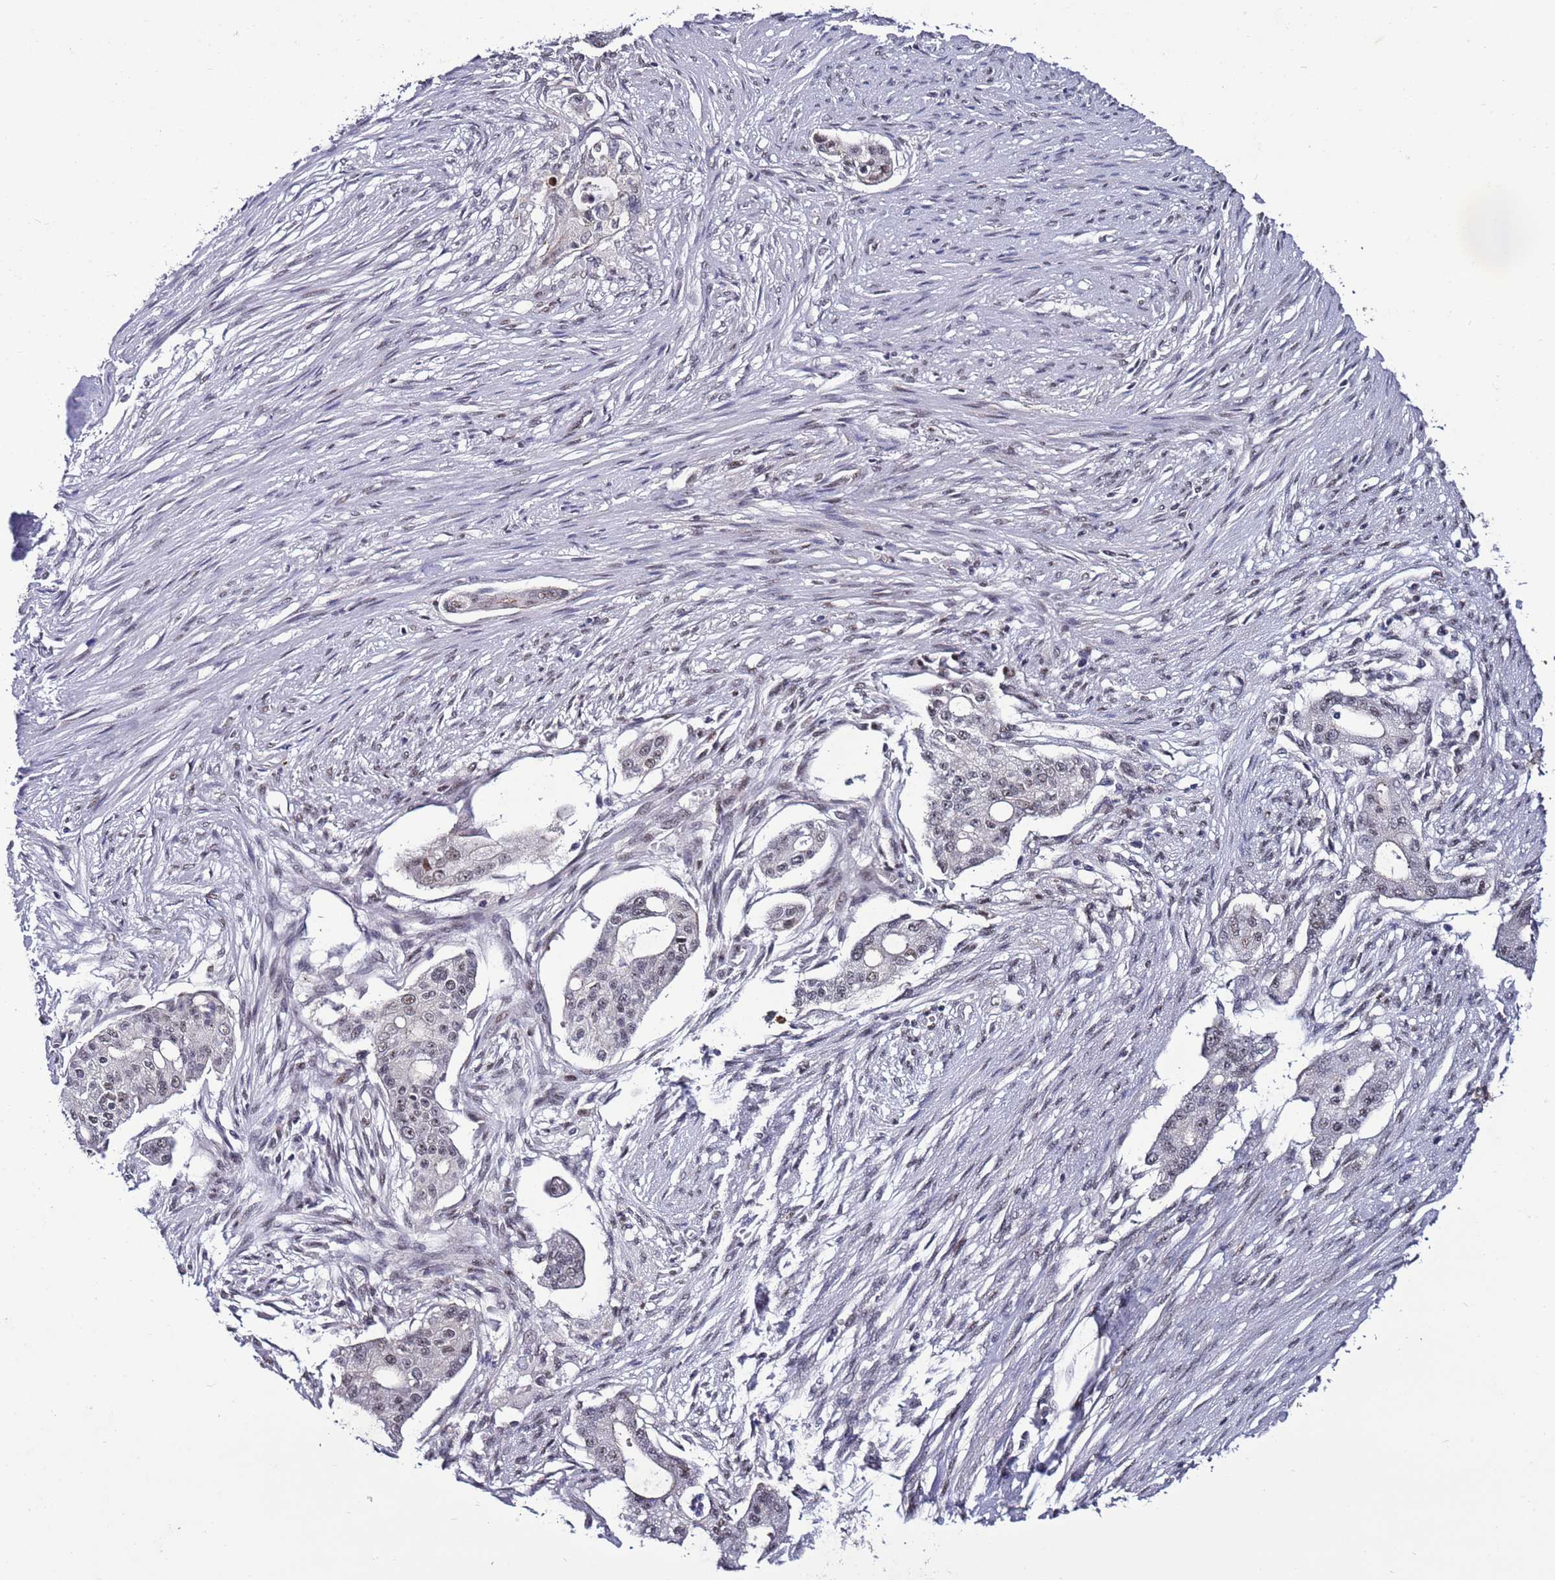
{"staining": {"intensity": "weak", "quantity": "25%-75%", "location": "nuclear"}, "tissue": "pancreatic cancer", "cell_type": "Tumor cells", "image_type": "cancer", "snomed": [{"axis": "morphology", "description": "Adenocarcinoma, NOS"}, {"axis": "topography", "description": "Pancreas"}], "caption": "Pancreatic adenocarcinoma stained with immunohistochemistry demonstrates weak nuclear expression in about 25%-75% of tumor cells.", "gene": "PSMA7", "patient": {"sex": "male", "age": 46}}